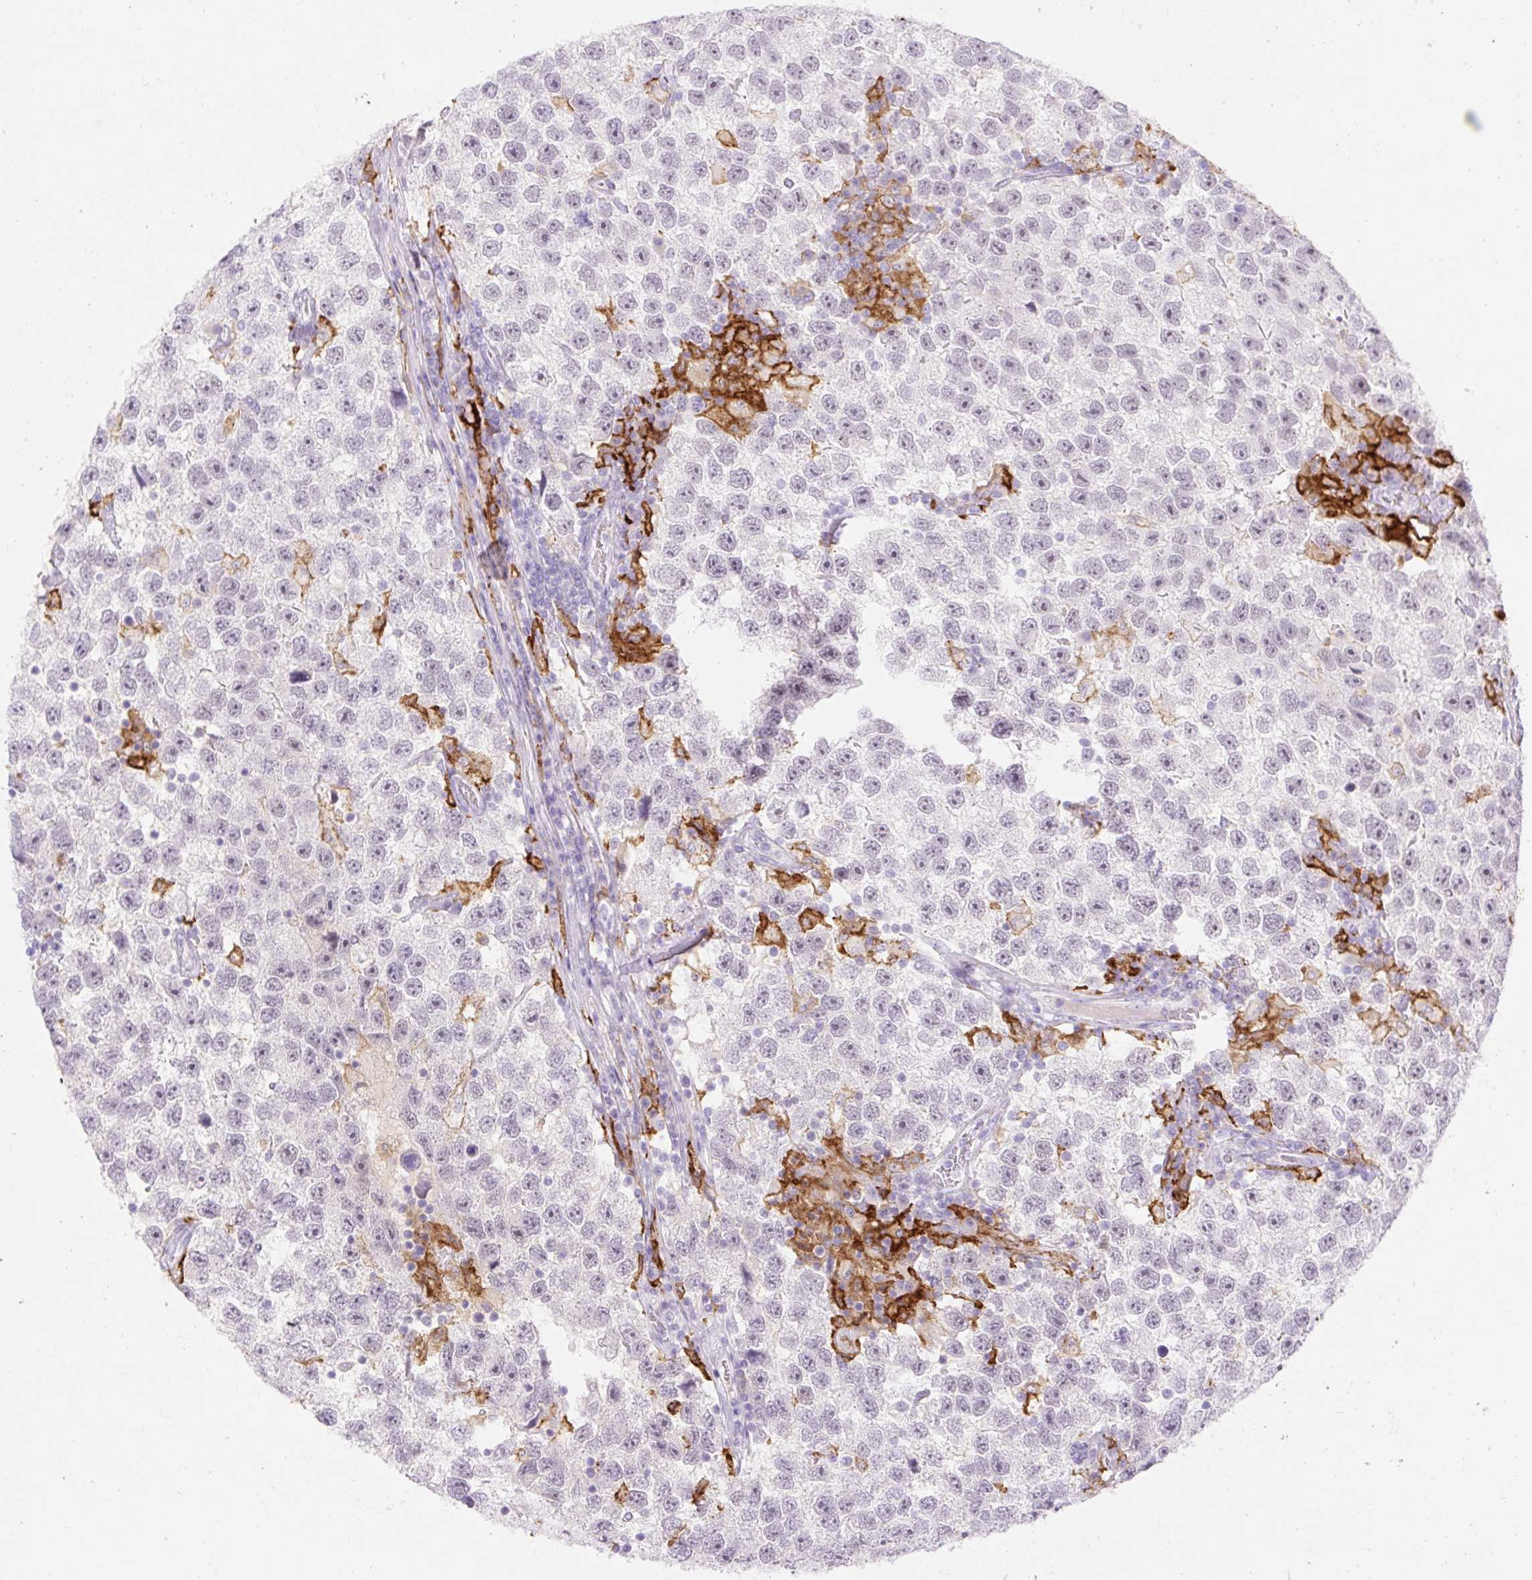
{"staining": {"intensity": "negative", "quantity": "none", "location": "none"}, "tissue": "testis cancer", "cell_type": "Tumor cells", "image_type": "cancer", "snomed": [{"axis": "morphology", "description": "Seminoma, NOS"}, {"axis": "topography", "description": "Testis"}], "caption": "A high-resolution micrograph shows immunohistochemistry staining of testis cancer, which reveals no significant staining in tumor cells.", "gene": "SIGLEC1", "patient": {"sex": "male", "age": 26}}